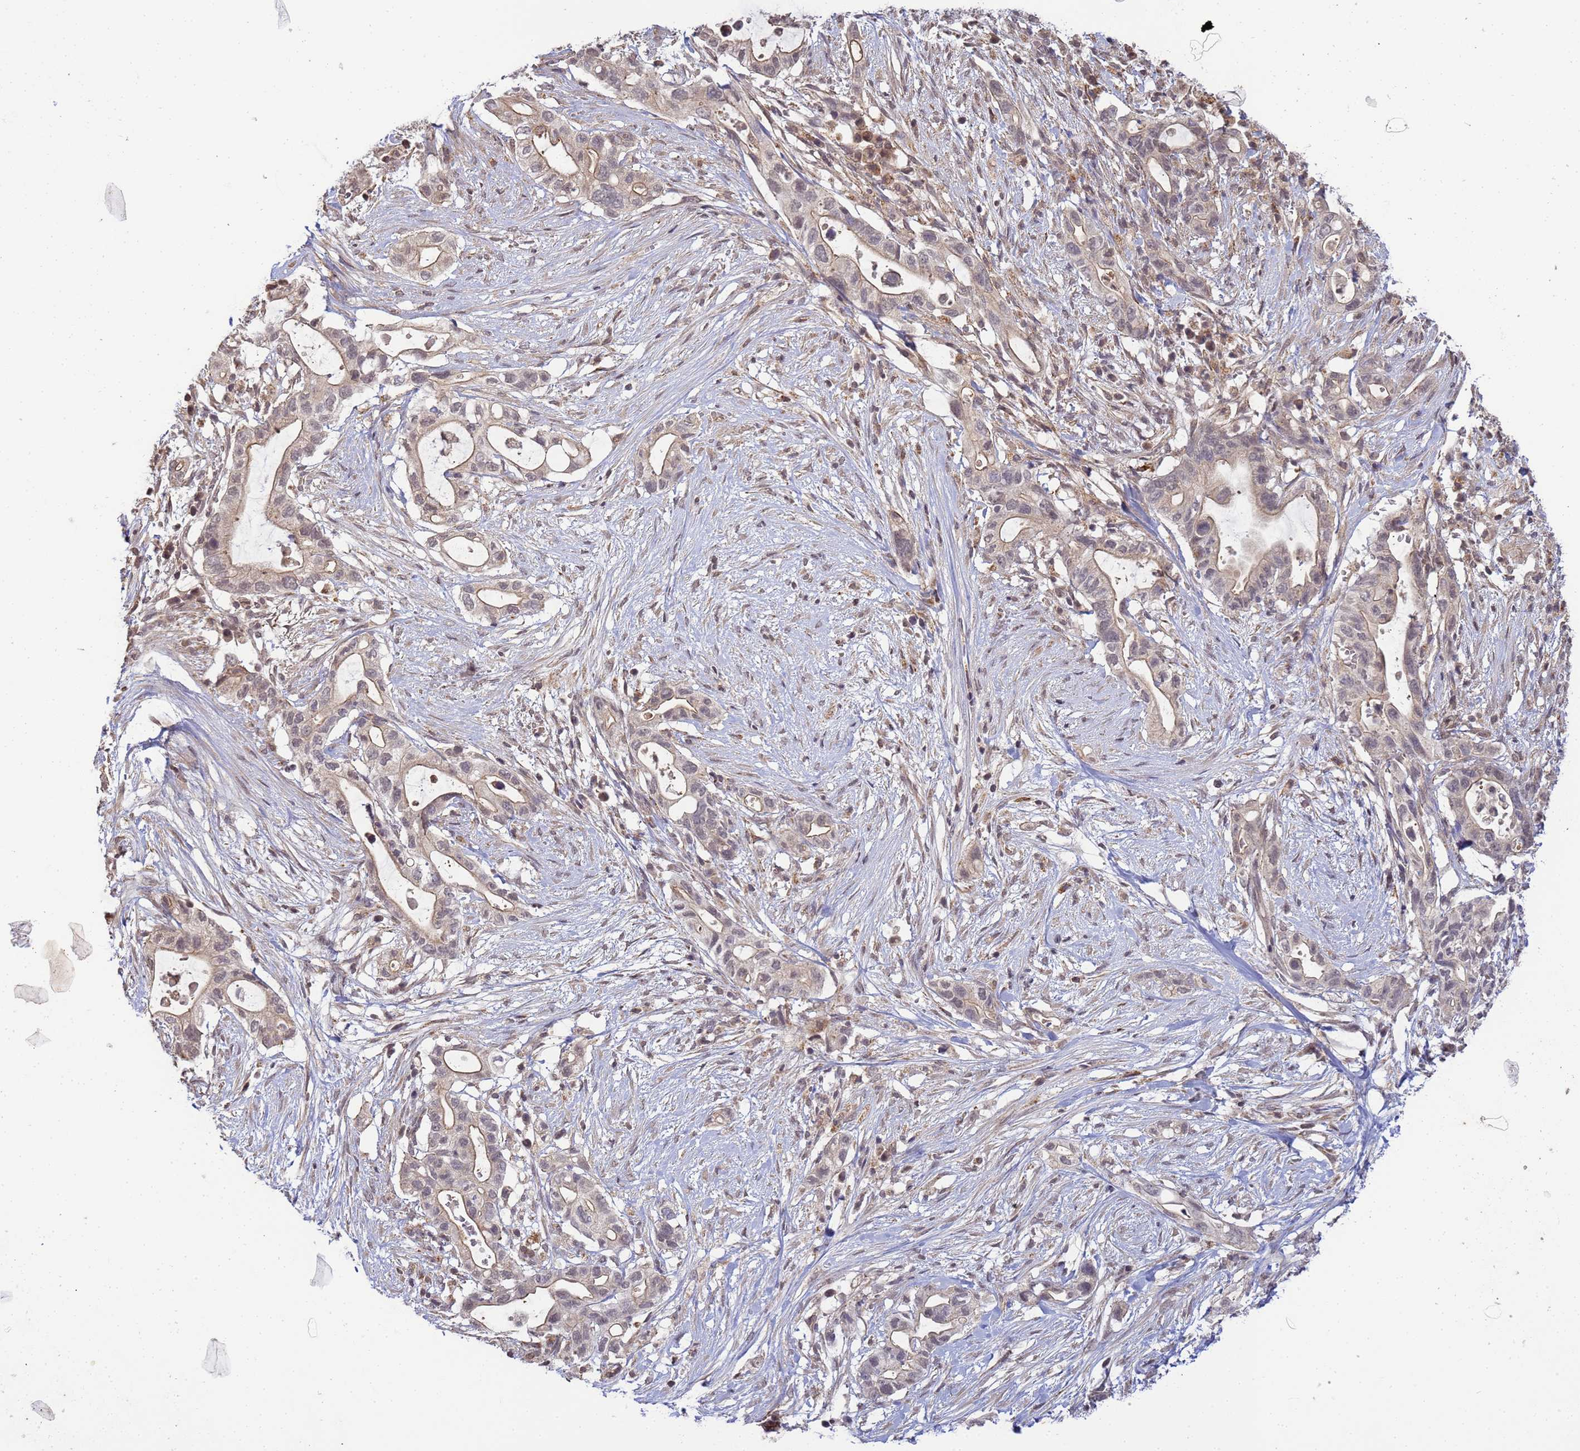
{"staining": {"intensity": "weak", "quantity": "<25%", "location": "cytoplasmic/membranous,nuclear"}, "tissue": "pancreatic cancer", "cell_type": "Tumor cells", "image_type": "cancer", "snomed": [{"axis": "morphology", "description": "Adenocarcinoma, NOS"}, {"axis": "topography", "description": "Pancreas"}], "caption": "DAB (3,3'-diaminobenzidine) immunohistochemical staining of pancreatic cancer demonstrates no significant positivity in tumor cells. (IHC, brightfield microscopy, high magnification).", "gene": "MYL7", "patient": {"sex": "female", "age": 72}}